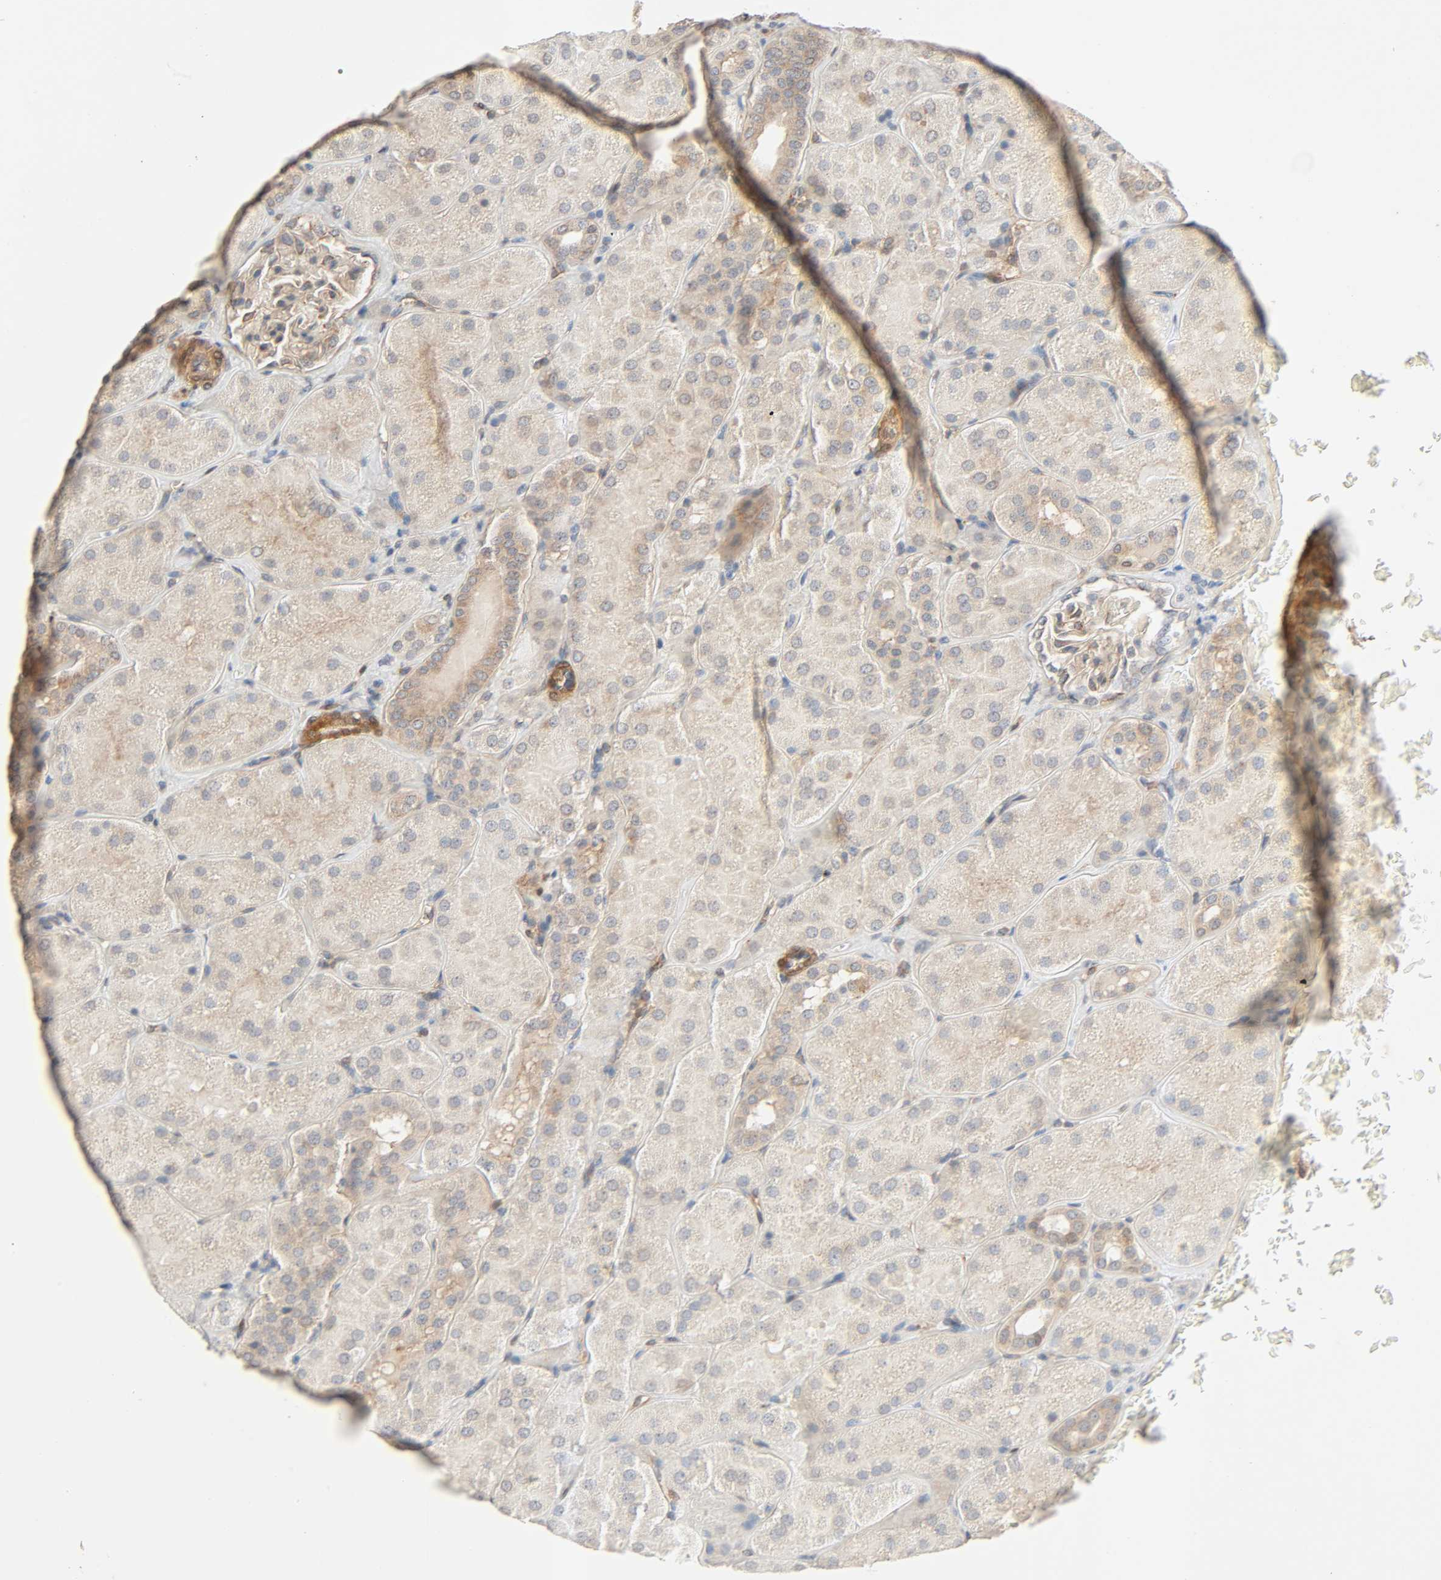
{"staining": {"intensity": "moderate", "quantity": "25%-75%", "location": "cytoplasmic/membranous"}, "tissue": "kidney", "cell_type": "Cells in glomeruli", "image_type": "normal", "snomed": [{"axis": "morphology", "description": "Normal tissue, NOS"}, {"axis": "topography", "description": "Kidney"}], "caption": "Brown immunohistochemical staining in unremarkable kidney displays moderate cytoplasmic/membranous staining in about 25%-75% of cells in glomeruli.", "gene": "PTK2", "patient": {"sex": "male", "age": 28}}